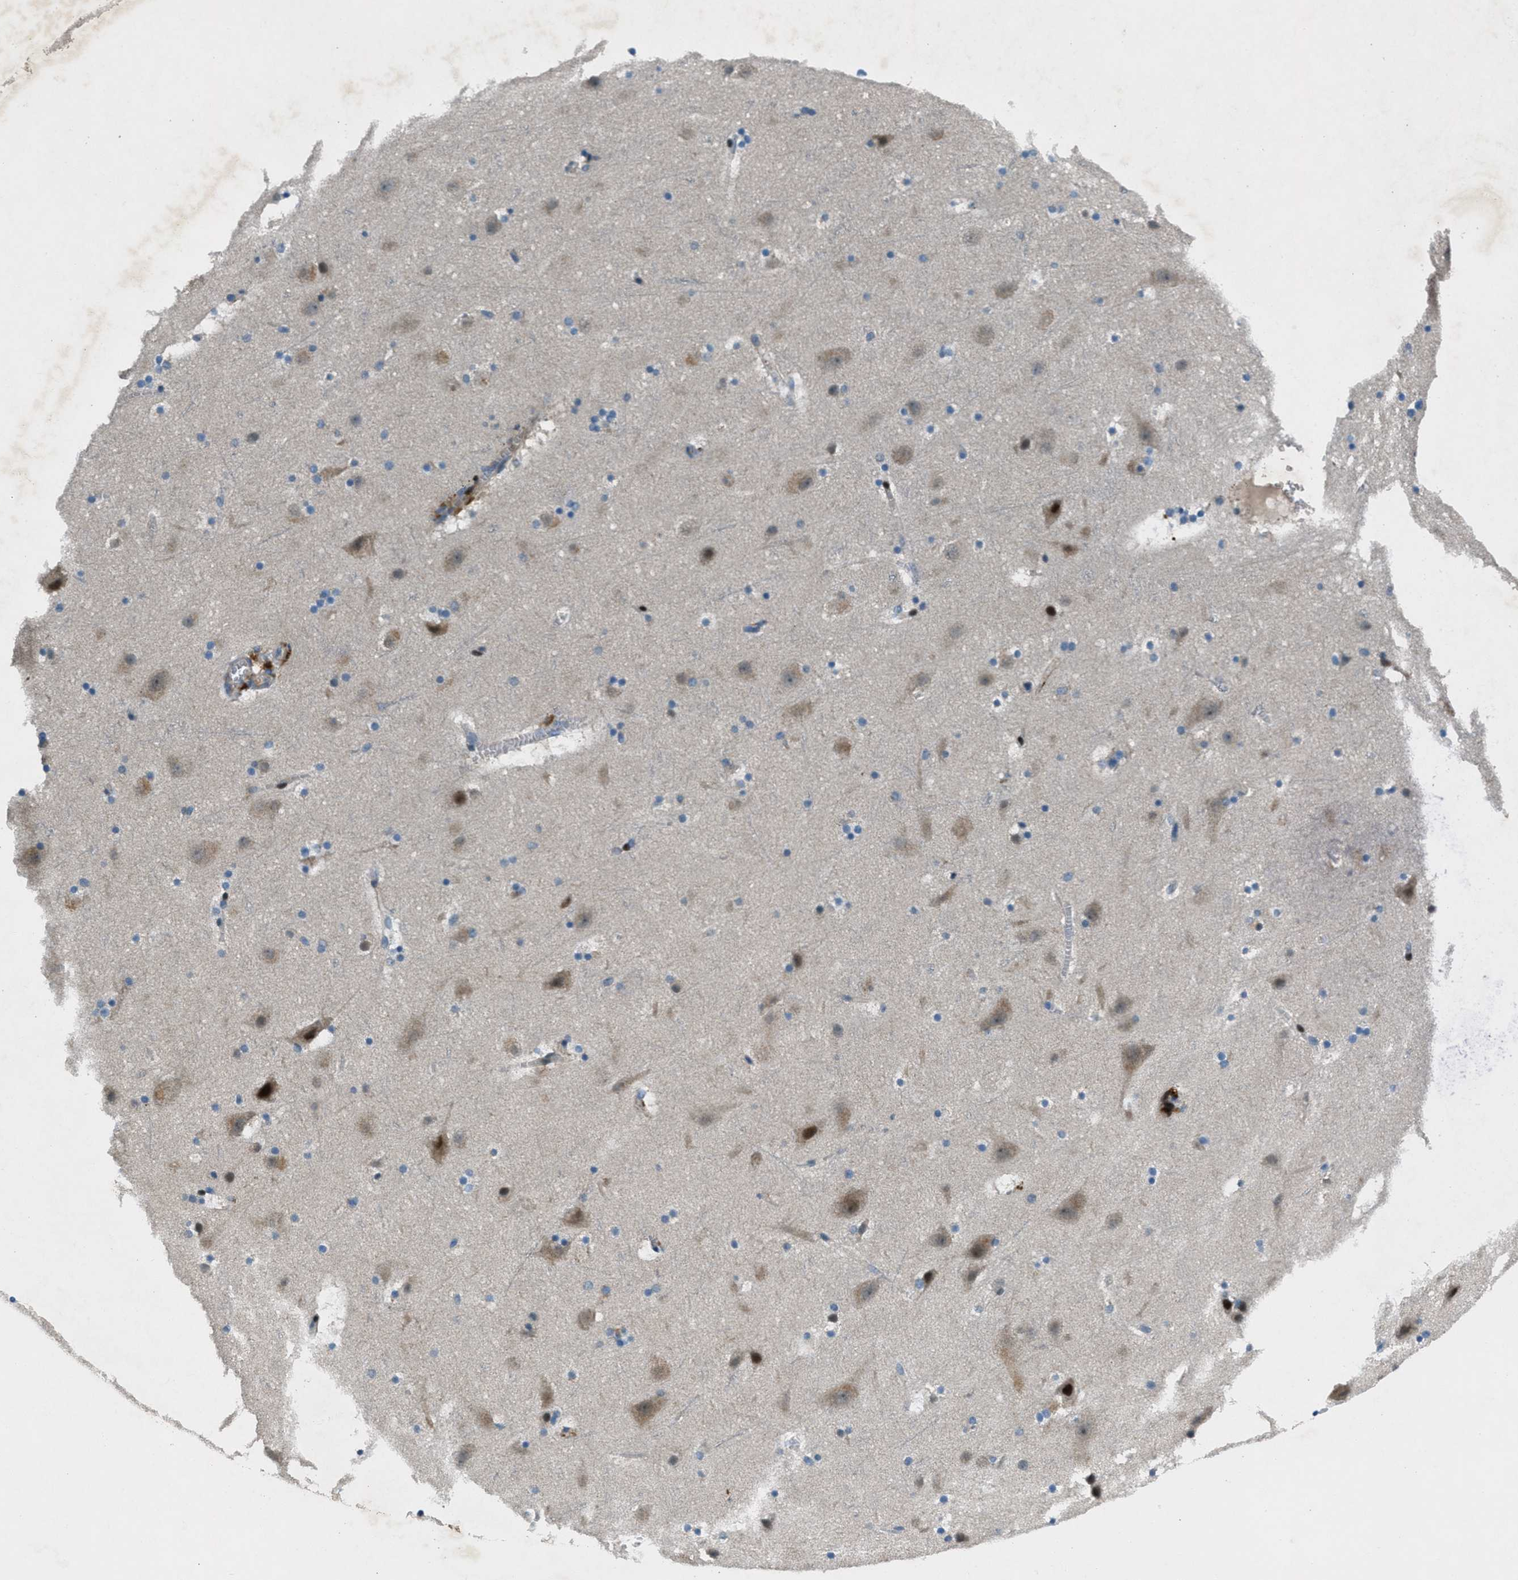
{"staining": {"intensity": "weak", "quantity": ">75%", "location": "cytoplasmic/membranous"}, "tissue": "cerebral cortex", "cell_type": "Endothelial cells", "image_type": "normal", "snomed": [{"axis": "morphology", "description": "Normal tissue, NOS"}, {"axis": "topography", "description": "Cerebral cortex"}], "caption": "An IHC image of normal tissue is shown. Protein staining in brown shows weak cytoplasmic/membranous positivity in cerebral cortex within endothelial cells. (DAB (3,3'-diaminobenzidine) IHC with brightfield microscopy, high magnification).", "gene": "CLEC2D", "patient": {"sex": "male", "age": 45}}